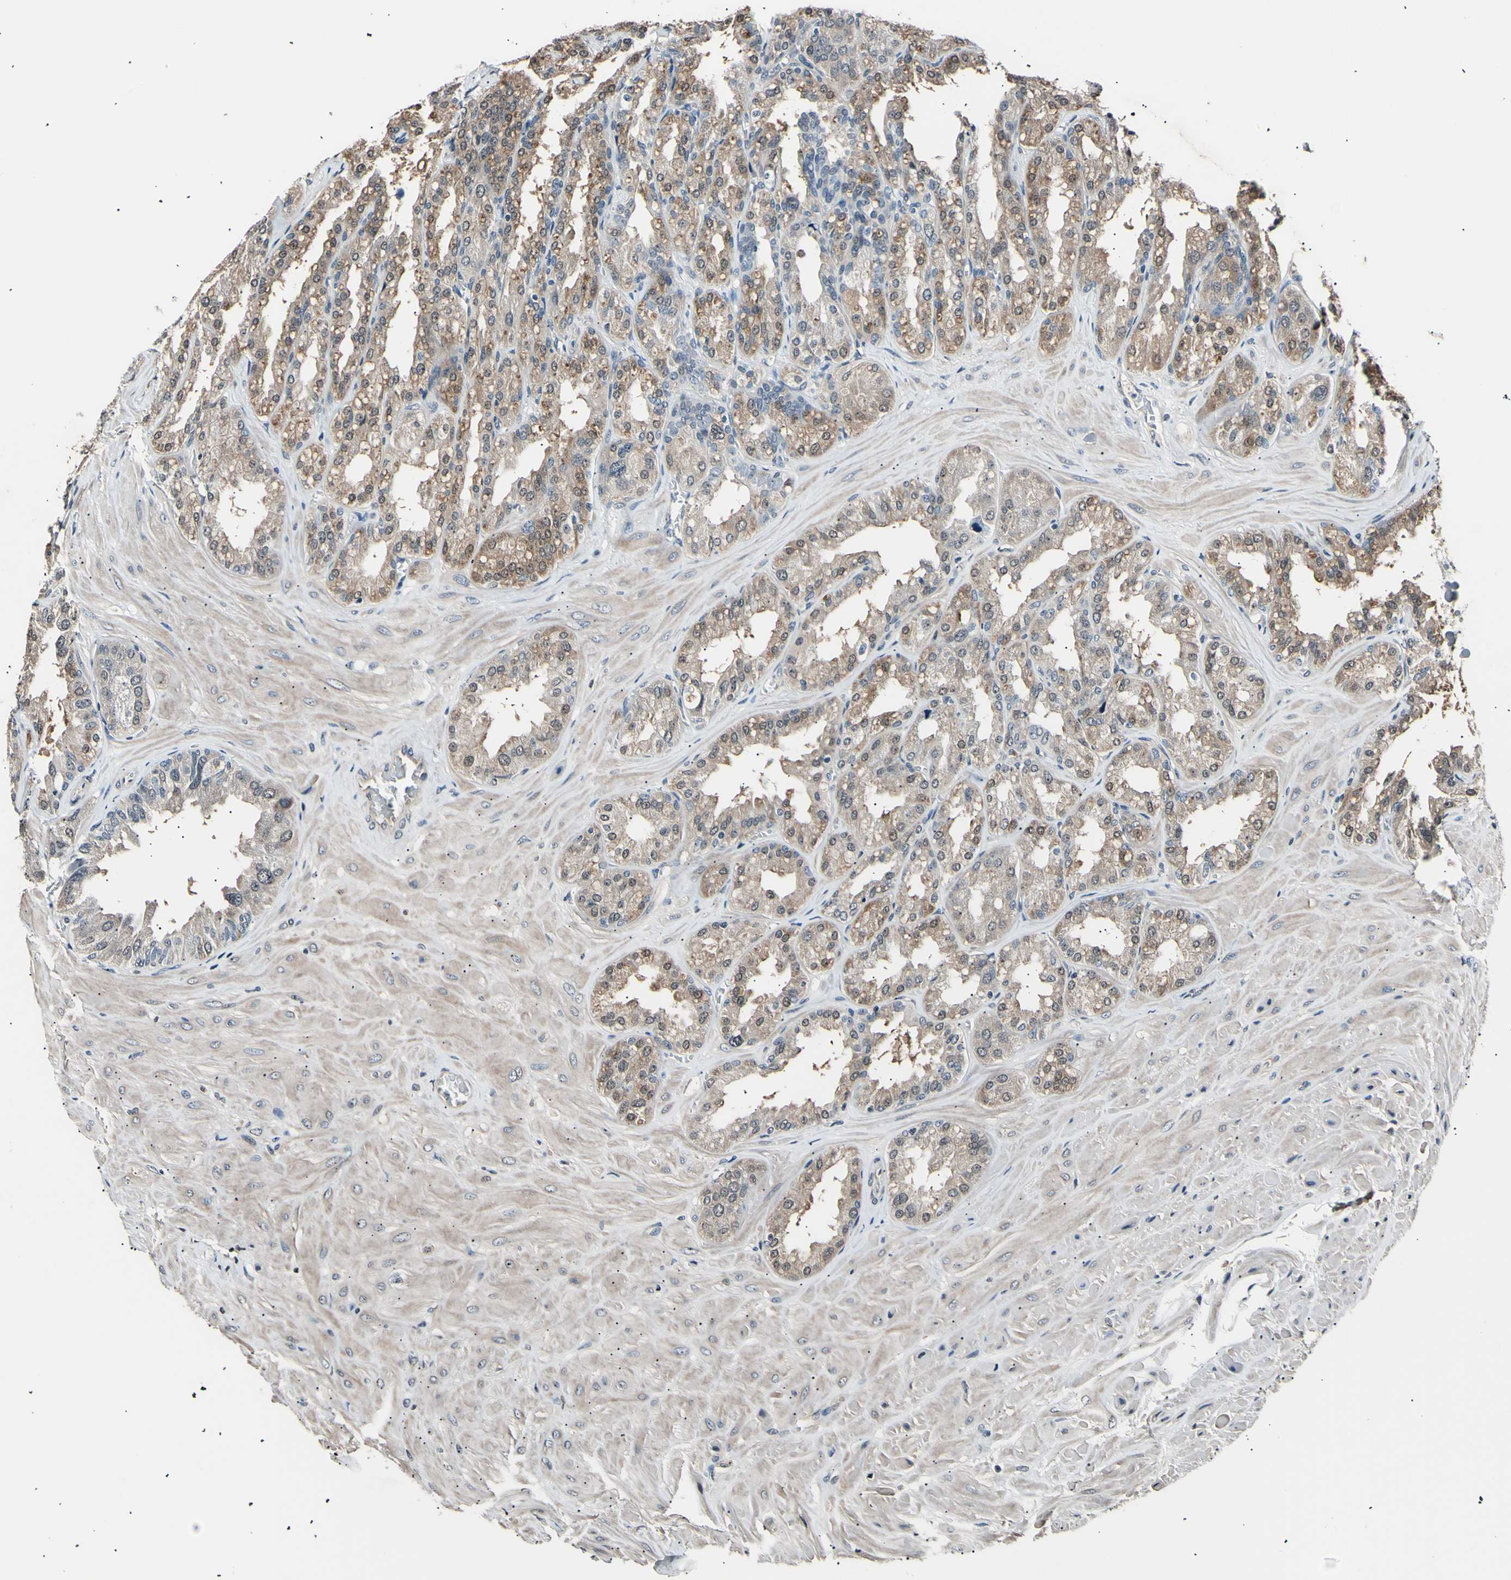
{"staining": {"intensity": "weak", "quantity": ">75%", "location": "cytoplasmic/membranous"}, "tissue": "seminal vesicle", "cell_type": "Glandular cells", "image_type": "normal", "snomed": [{"axis": "morphology", "description": "Normal tissue, NOS"}, {"axis": "topography", "description": "Prostate"}, {"axis": "topography", "description": "Seminal veicle"}], "caption": "A brown stain highlights weak cytoplasmic/membranous staining of a protein in glandular cells of unremarkable human seminal vesicle. The staining was performed using DAB to visualize the protein expression in brown, while the nuclei were stained in blue with hematoxylin (Magnification: 20x).", "gene": "AK1", "patient": {"sex": "male", "age": 51}}